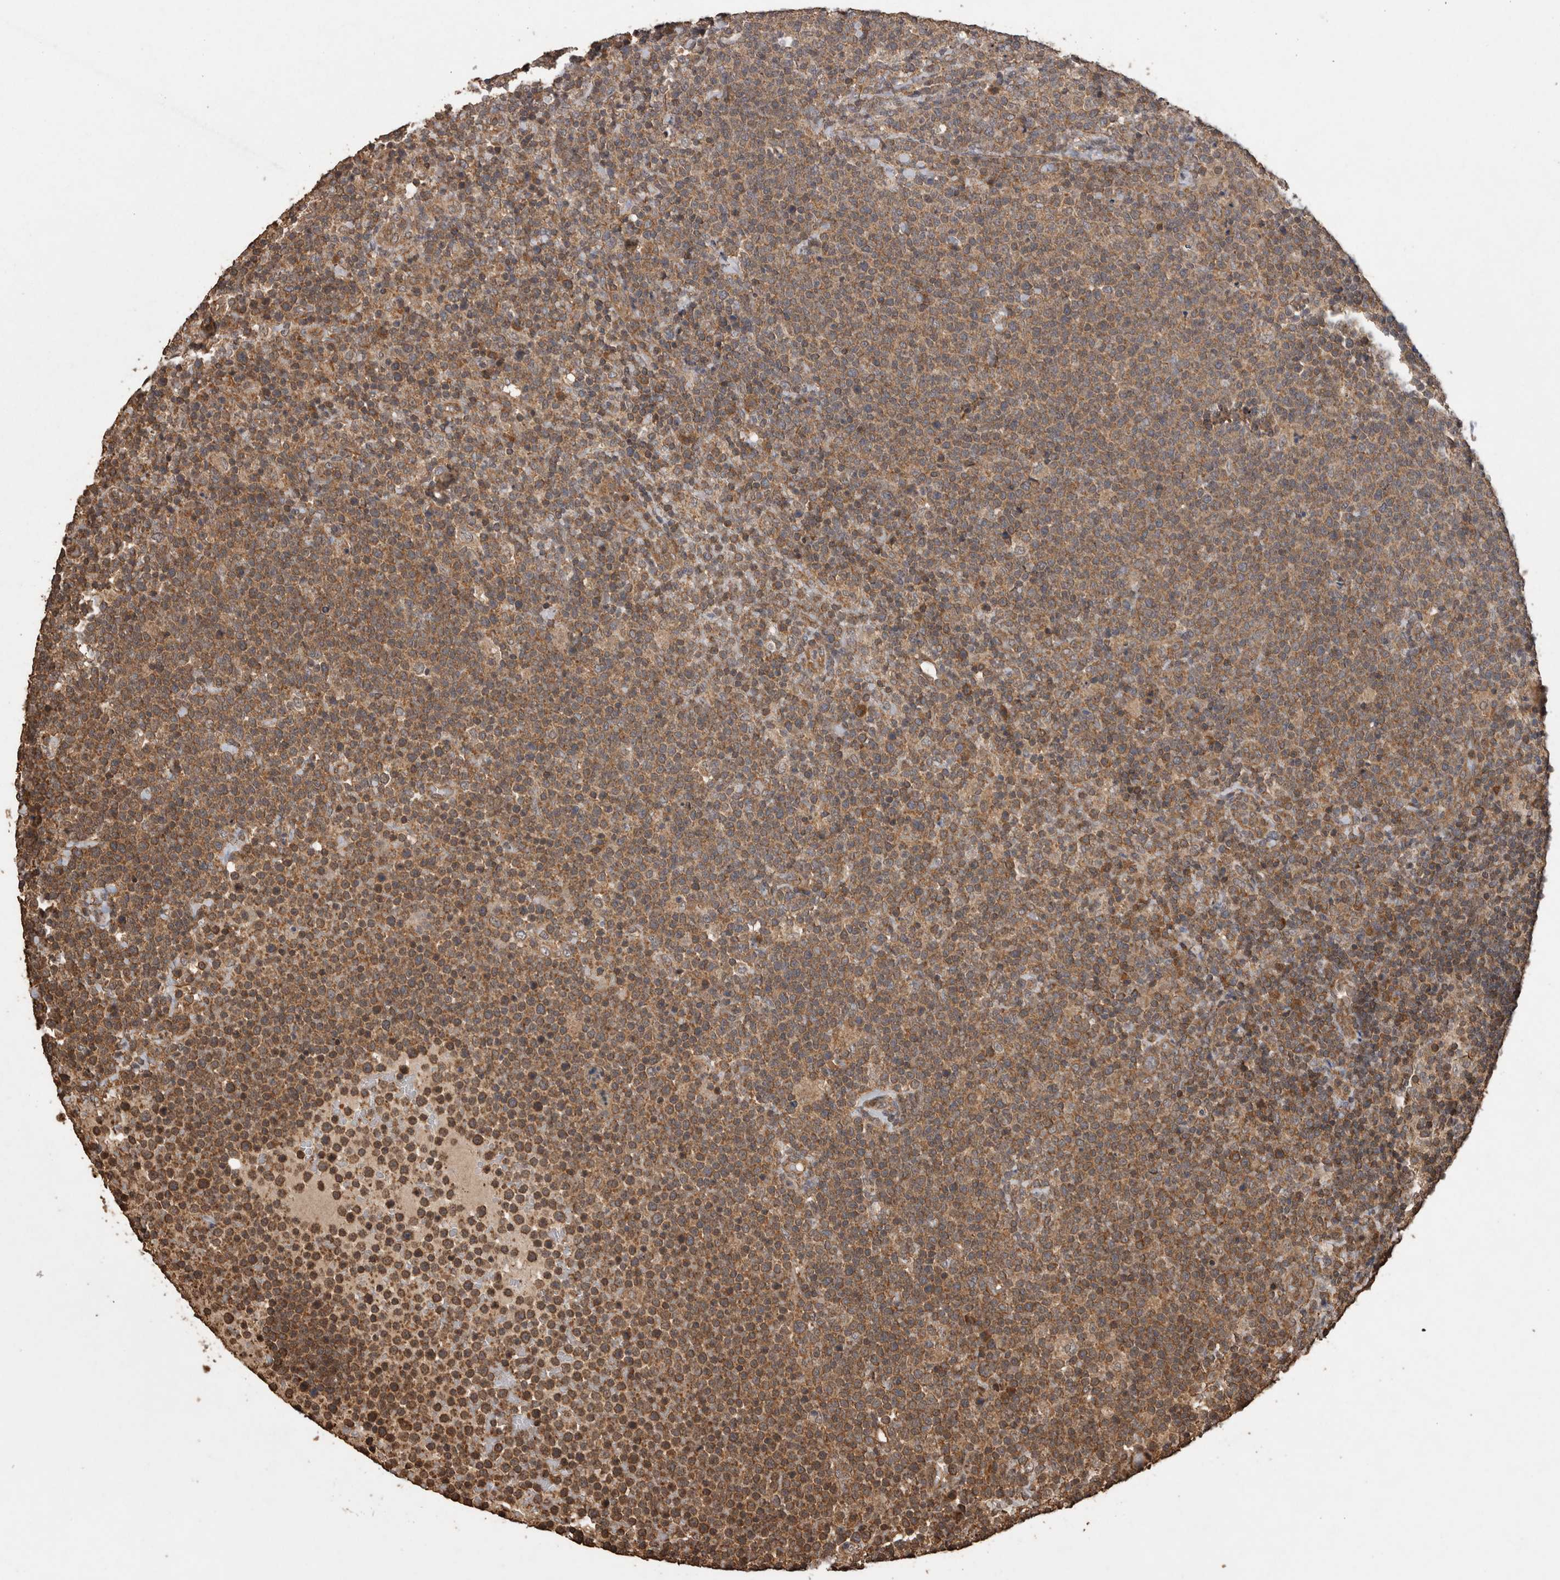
{"staining": {"intensity": "moderate", "quantity": ">75%", "location": "cytoplasmic/membranous"}, "tissue": "lymphoma", "cell_type": "Tumor cells", "image_type": "cancer", "snomed": [{"axis": "morphology", "description": "Malignant lymphoma, non-Hodgkin's type, High grade"}, {"axis": "topography", "description": "Lymph node"}], "caption": "Moderate cytoplasmic/membranous staining is identified in about >75% of tumor cells in lymphoma.", "gene": "PINK1", "patient": {"sex": "male", "age": 61}}